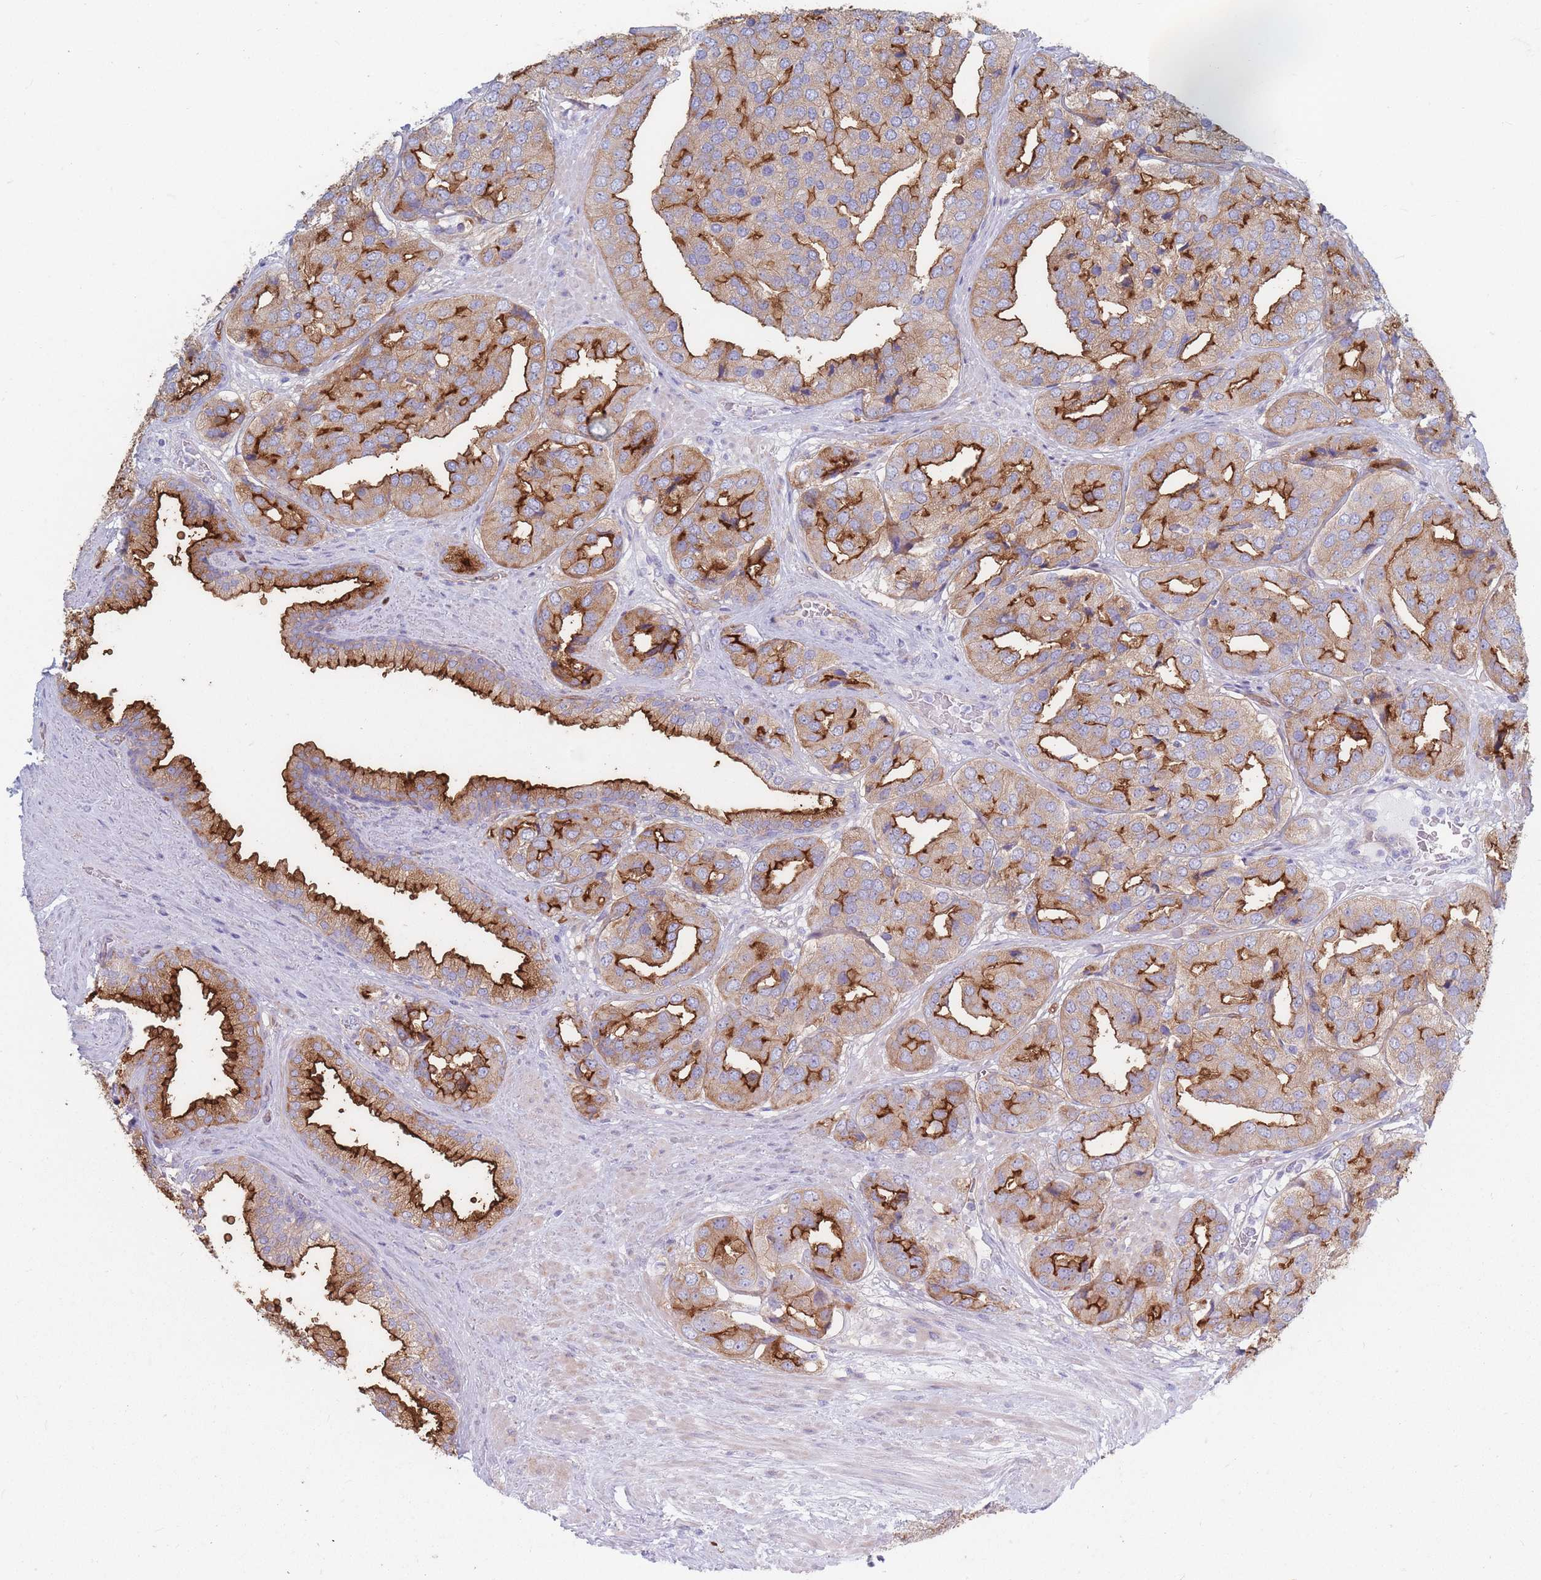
{"staining": {"intensity": "moderate", "quantity": ">75%", "location": "cytoplasmic/membranous"}, "tissue": "prostate cancer", "cell_type": "Tumor cells", "image_type": "cancer", "snomed": [{"axis": "morphology", "description": "Adenocarcinoma, High grade"}, {"axis": "topography", "description": "Prostate"}], "caption": "High-power microscopy captured an IHC histopathology image of prostate adenocarcinoma (high-grade), revealing moderate cytoplasmic/membranous positivity in approximately >75% of tumor cells.", "gene": "PLPP1", "patient": {"sex": "male", "age": 63}}